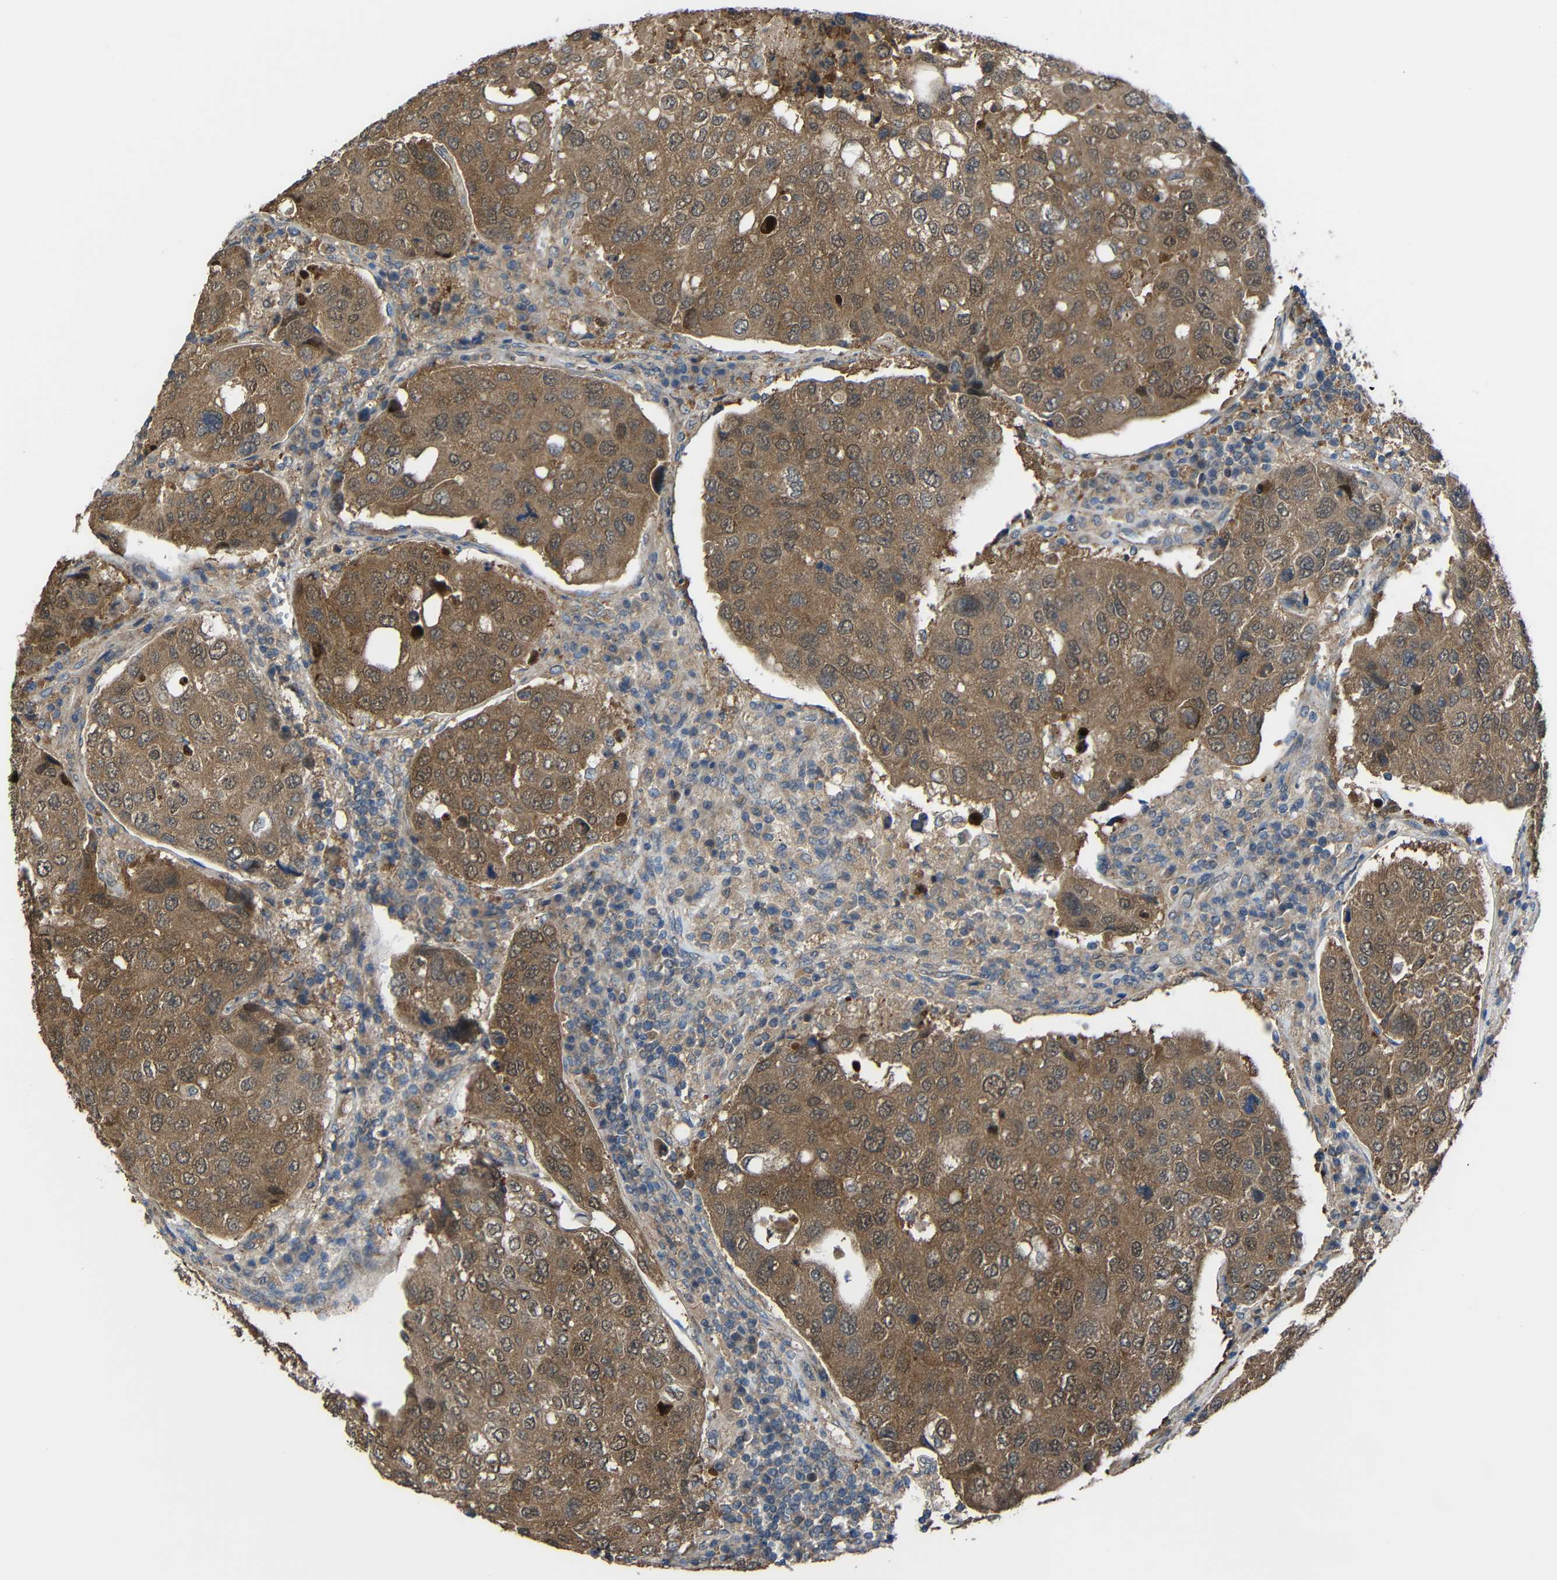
{"staining": {"intensity": "moderate", "quantity": ">75%", "location": "cytoplasmic/membranous"}, "tissue": "urothelial cancer", "cell_type": "Tumor cells", "image_type": "cancer", "snomed": [{"axis": "morphology", "description": "Urothelial carcinoma, High grade"}, {"axis": "topography", "description": "Lymph node"}, {"axis": "topography", "description": "Urinary bladder"}], "caption": "Protein staining demonstrates moderate cytoplasmic/membranous expression in approximately >75% of tumor cells in urothelial cancer.", "gene": "CHST9", "patient": {"sex": "male", "age": 51}}